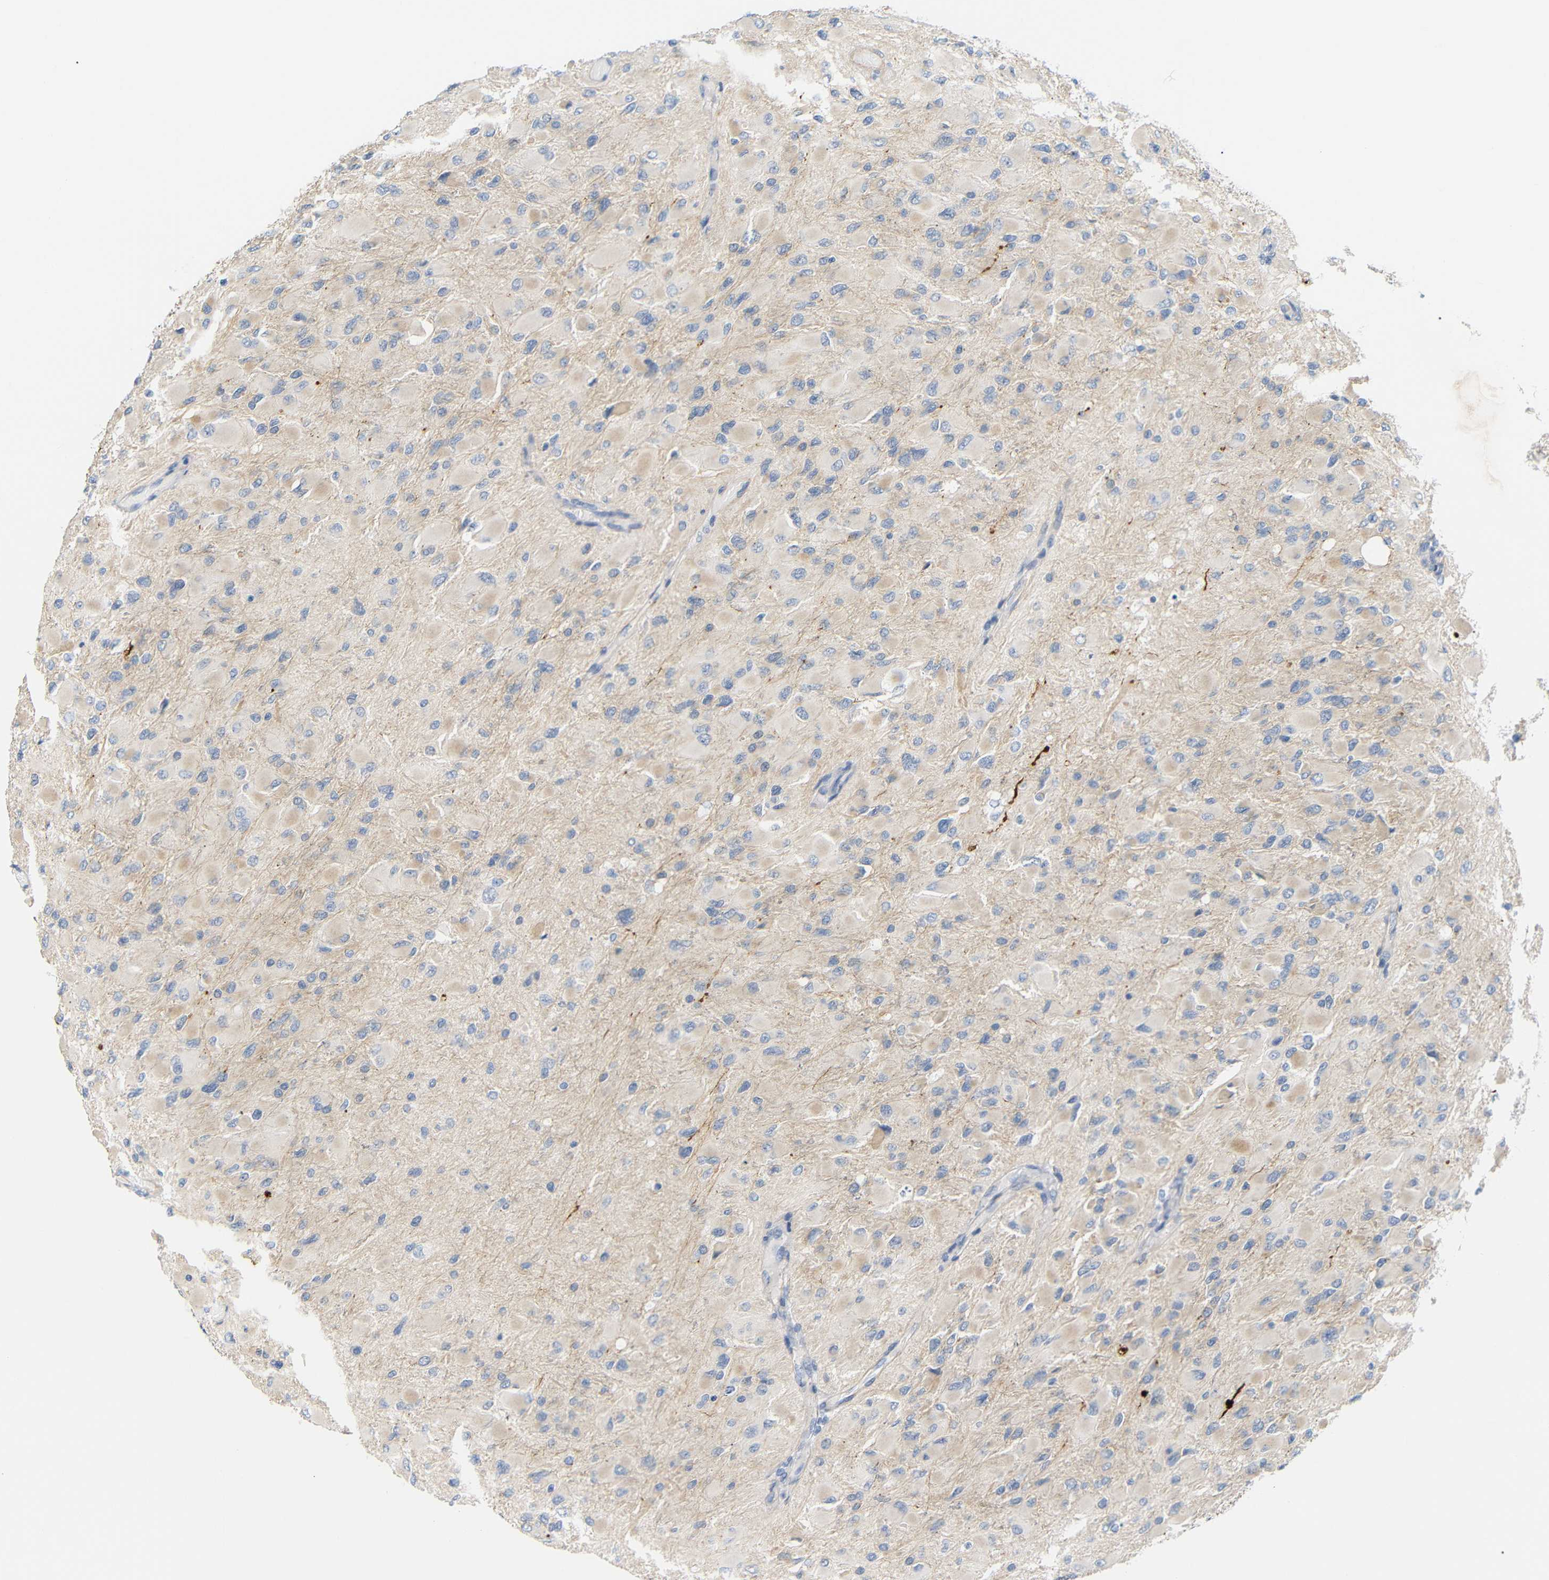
{"staining": {"intensity": "weak", "quantity": "<25%", "location": "cytoplasmic/membranous"}, "tissue": "glioma", "cell_type": "Tumor cells", "image_type": "cancer", "snomed": [{"axis": "morphology", "description": "Glioma, malignant, High grade"}, {"axis": "topography", "description": "Cerebral cortex"}], "caption": "High magnification brightfield microscopy of high-grade glioma (malignant) stained with DAB (3,3'-diaminobenzidine) (brown) and counterstained with hematoxylin (blue): tumor cells show no significant positivity. (DAB immunohistochemistry (IHC) visualized using brightfield microscopy, high magnification).", "gene": "STMN3", "patient": {"sex": "female", "age": 36}}